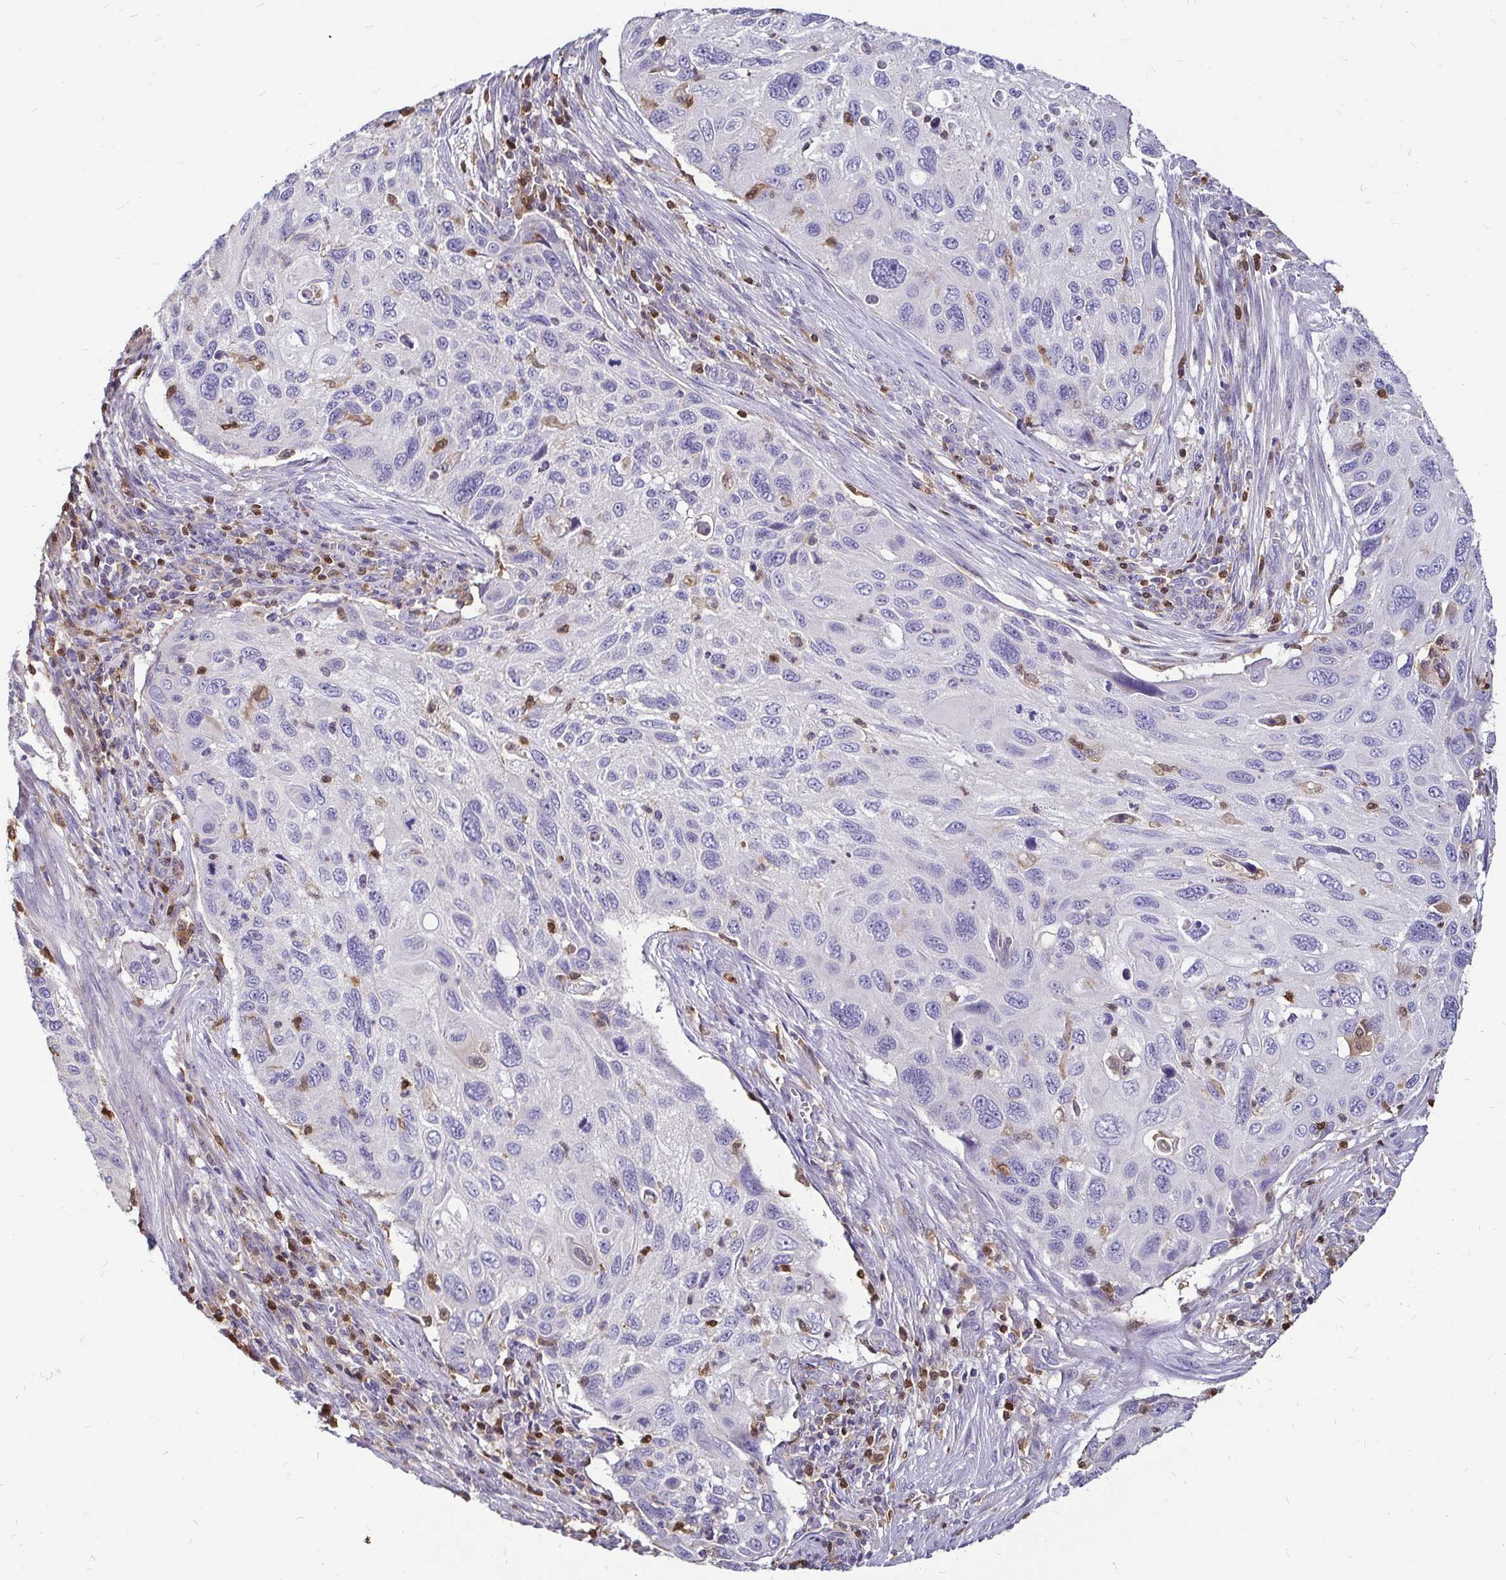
{"staining": {"intensity": "negative", "quantity": "none", "location": "none"}, "tissue": "cervical cancer", "cell_type": "Tumor cells", "image_type": "cancer", "snomed": [{"axis": "morphology", "description": "Squamous cell carcinoma, NOS"}, {"axis": "topography", "description": "Cervix"}], "caption": "Tumor cells show no significant protein positivity in cervical cancer (squamous cell carcinoma).", "gene": "ZFP1", "patient": {"sex": "female", "age": 70}}